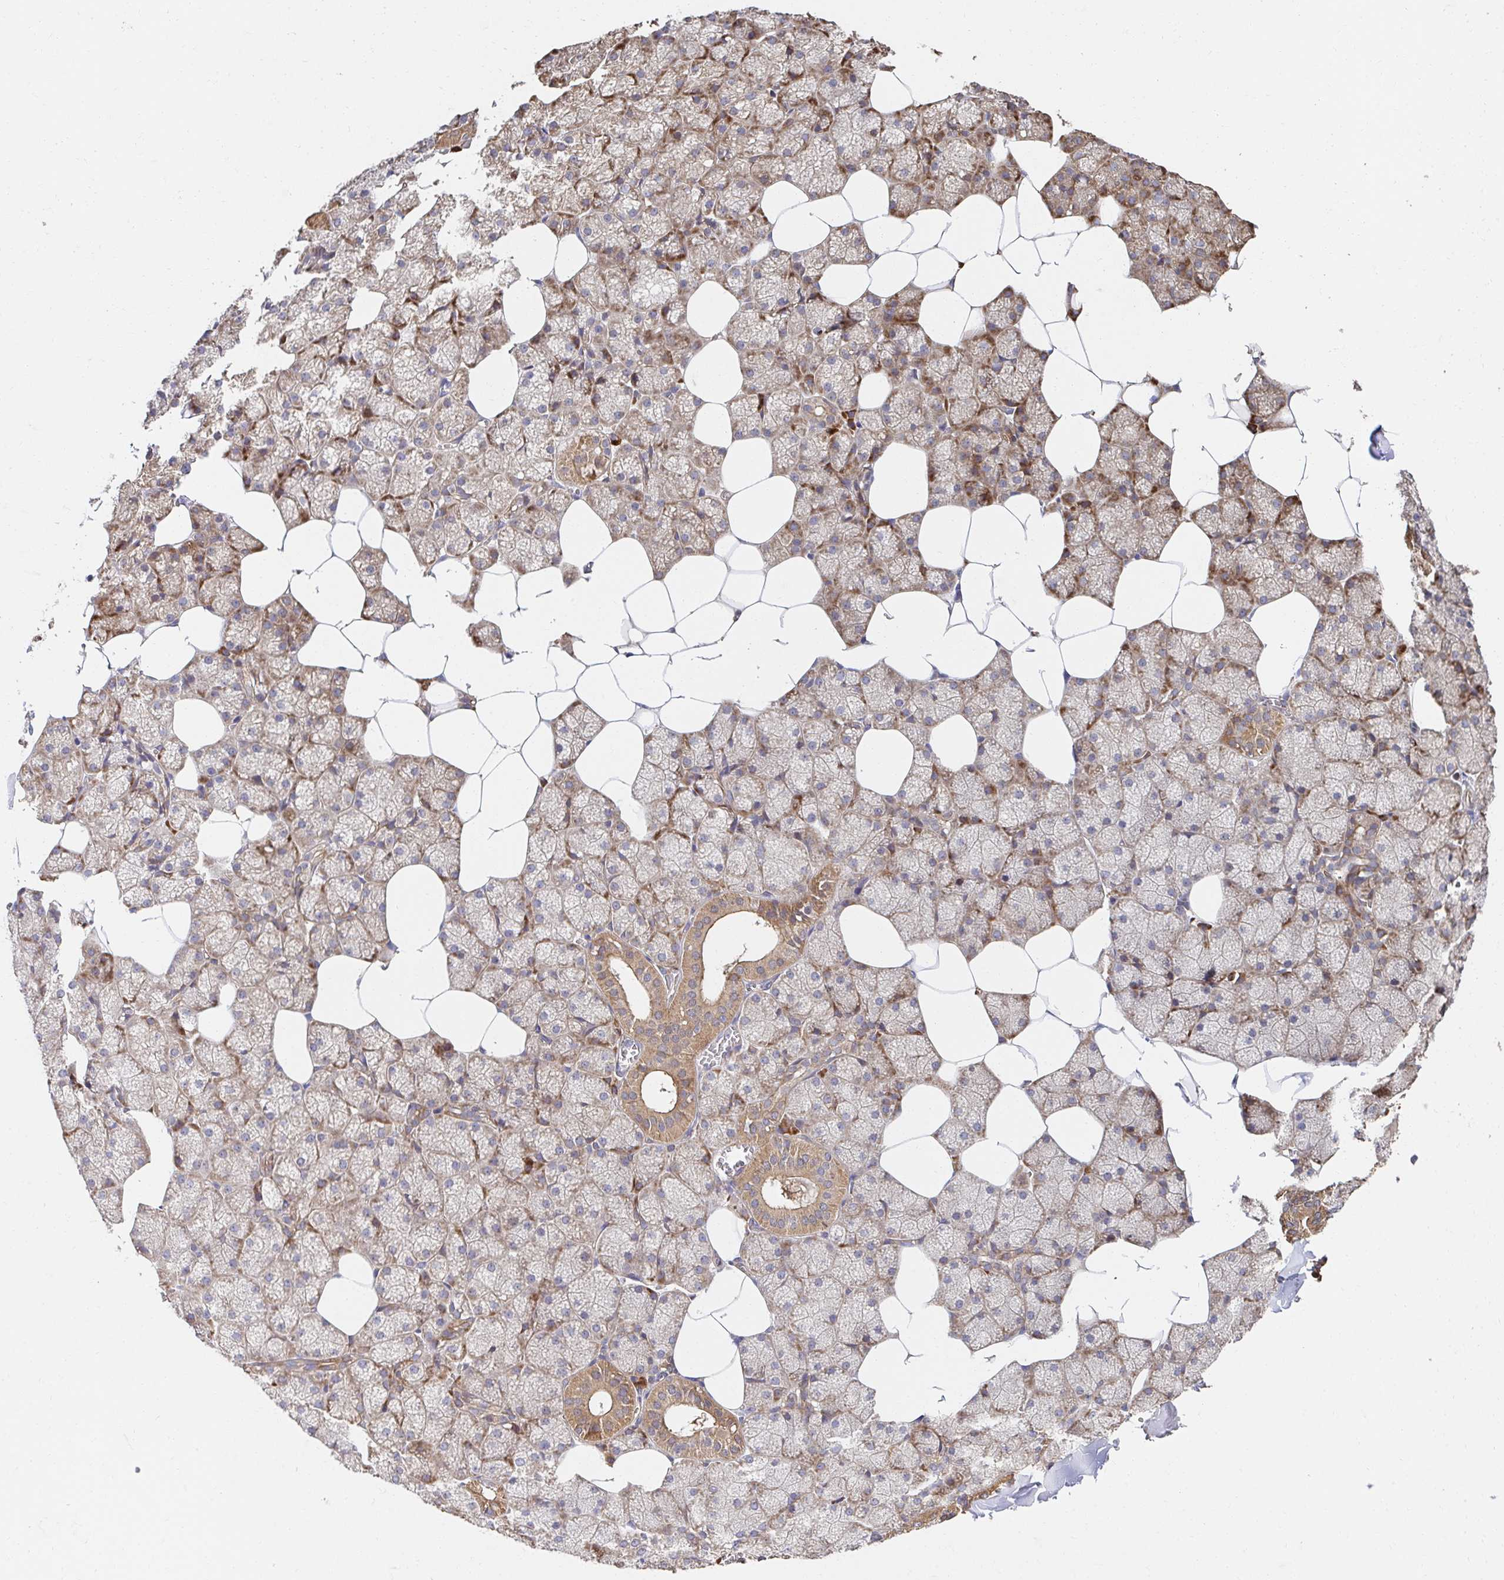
{"staining": {"intensity": "moderate", "quantity": "25%-75%", "location": "cytoplasmic/membranous"}, "tissue": "salivary gland", "cell_type": "Glandular cells", "image_type": "normal", "snomed": [{"axis": "morphology", "description": "Normal tissue, NOS"}, {"axis": "topography", "description": "Salivary gland"}, {"axis": "topography", "description": "Peripheral nerve tissue"}], "caption": "Immunohistochemical staining of unremarkable salivary gland exhibits medium levels of moderate cytoplasmic/membranous positivity in approximately 25%-75% of glandular cells.", "gene": "APBB1", "patient": {"sex": "male", "age": 38}}